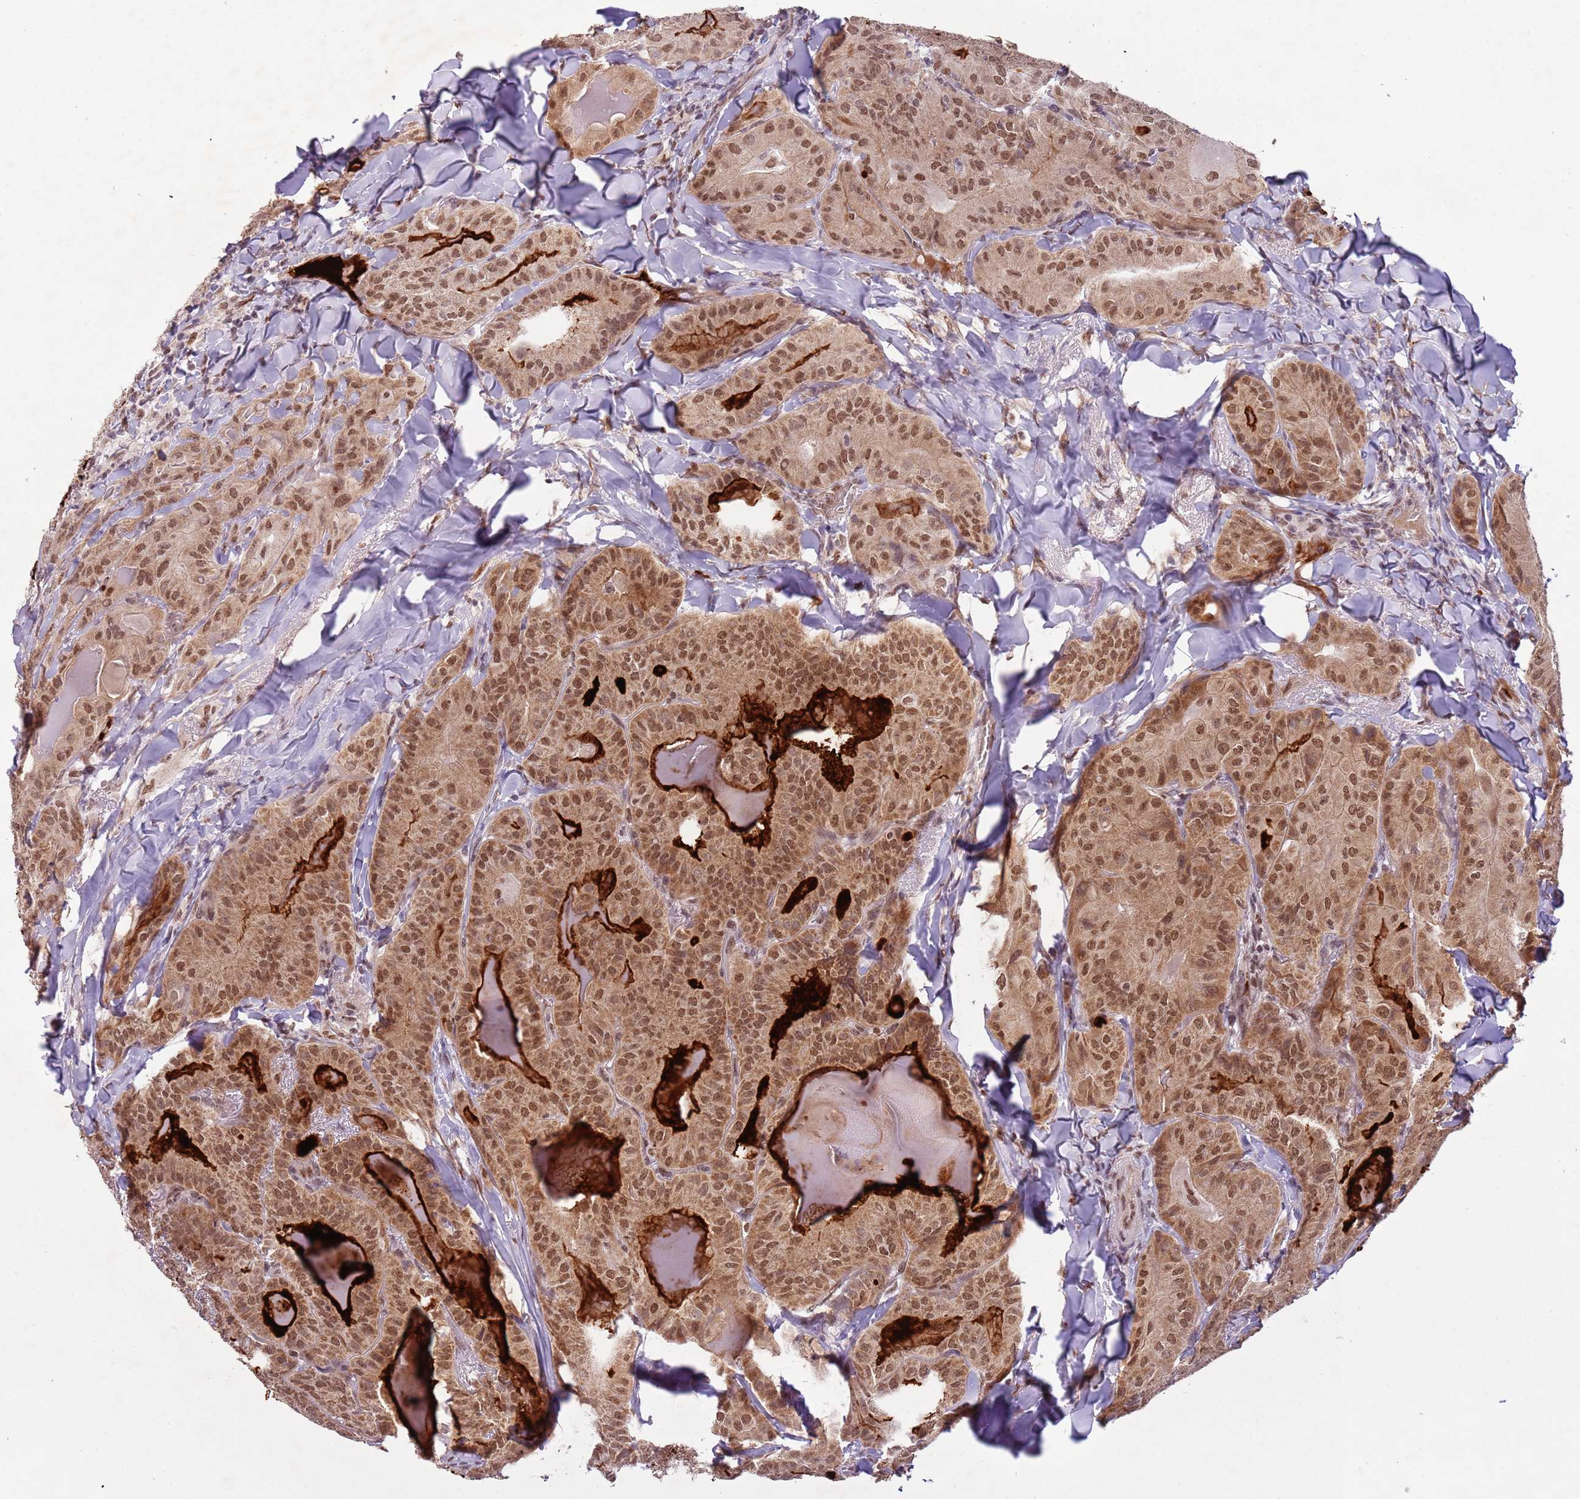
{"staining": {"intensity": "strong", "quantity": ">75%", "location": "cytoplasmic/membranous,nuclear"}, "tissue": "thyroid cancer", "cell_type": "Tumor cells", "image_type": "cancer", "snomed": [{"axis": "morphology", "description": "Papillary adenocarcinoma, NOS"}, {"axis": "topography", "description": "Thyroid gland"}], "caption": "Immunohistochemistry (IHC) staining of thyroid cancer, which shows high levels of strong cytoplasmic/membranous and nuclear expression in about >75% of tumor cells indicating strong cytoplasmic/membranous and nuclear protein expression. The staining was performed using DAB (brown) for protein detection and nuclei were counterstained in hematoxylin (blue).", "gene": "FAM120AOS", "patient": {"sex": "female", "age": 68}}